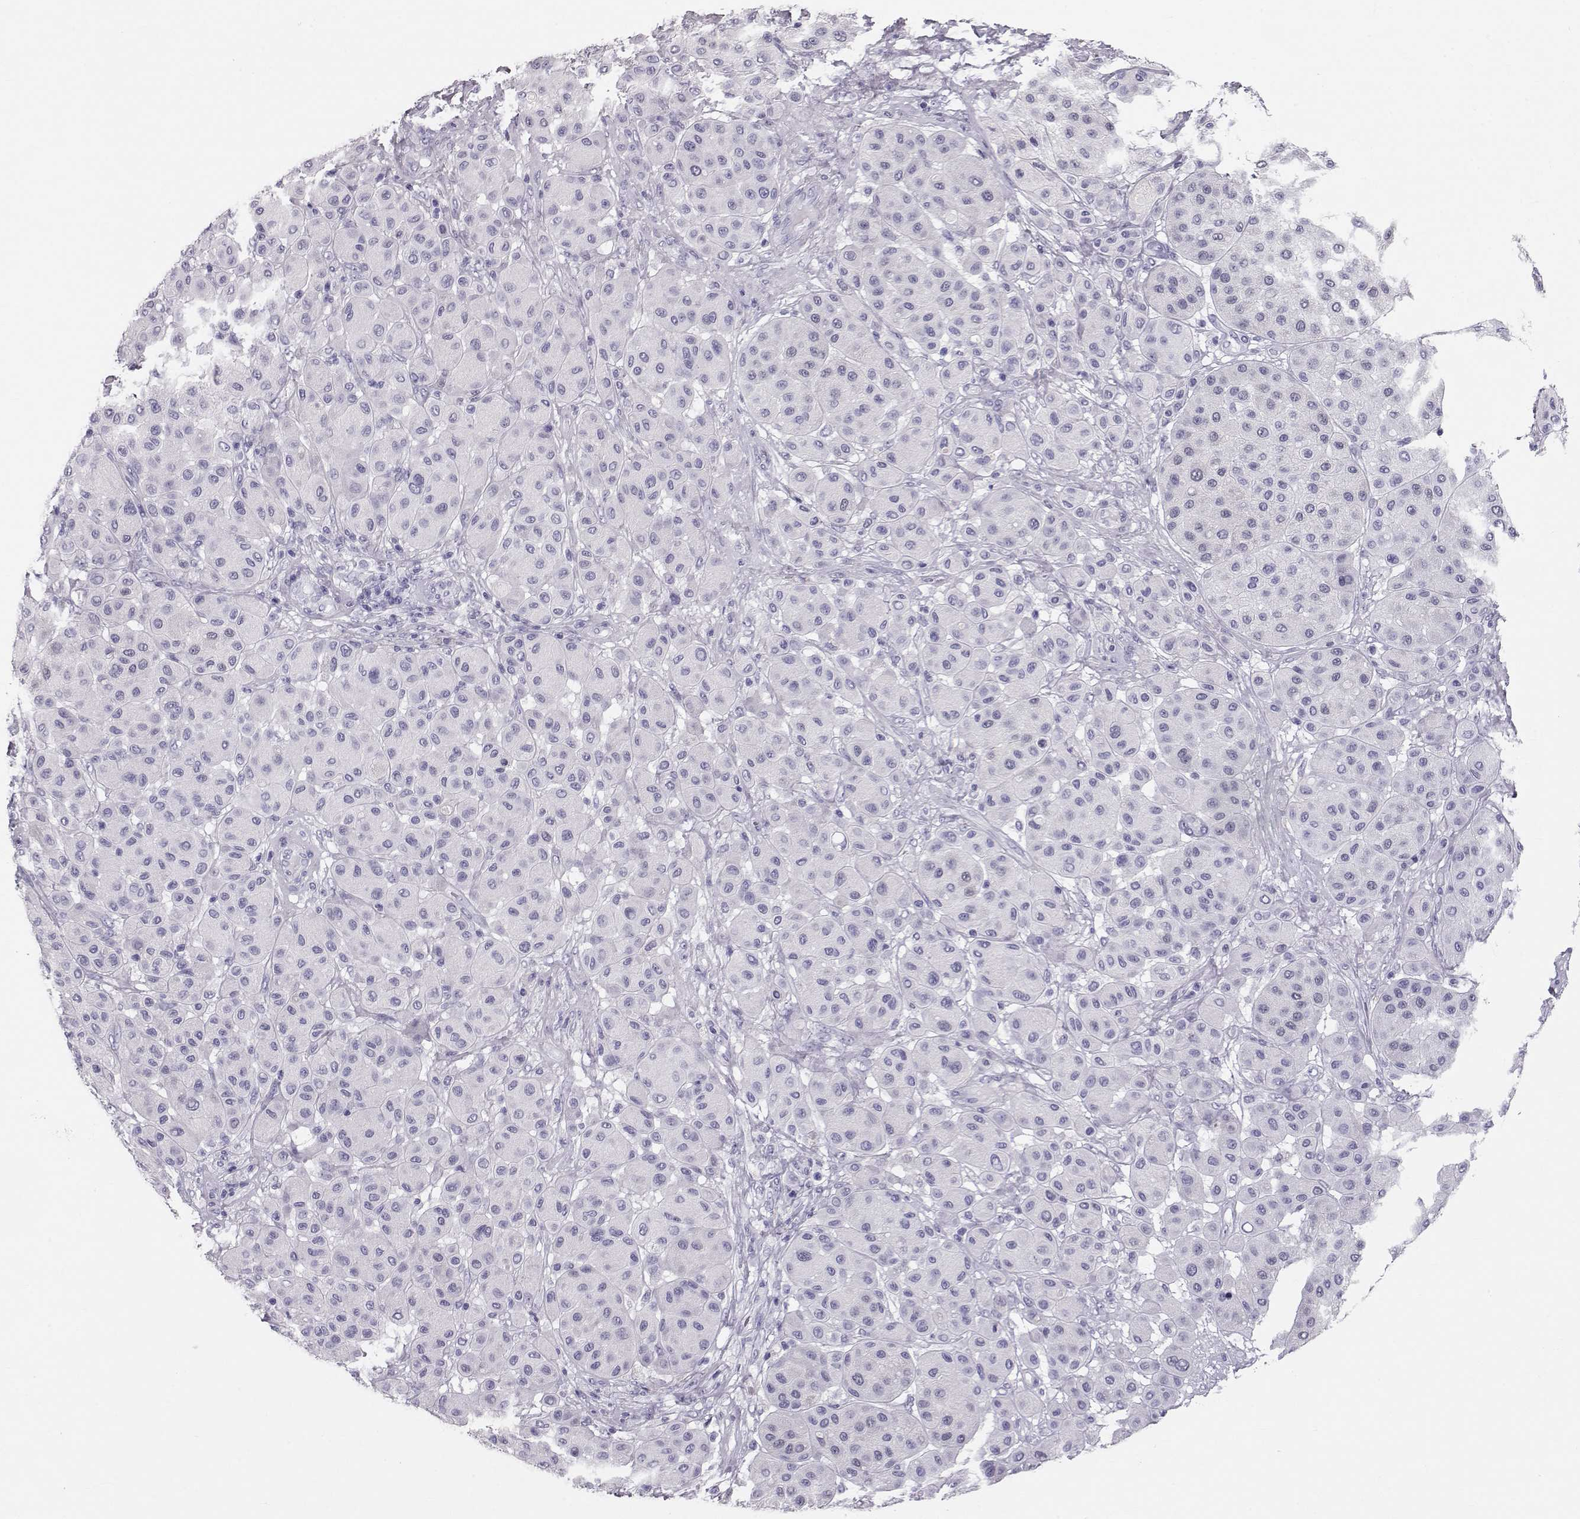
{"staining": {"intensity": "negative", "quantity": "none", "location": "none"}, "tissue": "melanoma", "cell_type": "Tumor cells", "image_type": "cancer", "snomed": [{"axis": "morphology", "description": "Malignant melanoma, Metastatic site"}, {"axis": "topography", "description": "Smooth muscle"}], "caption": "IHC micrograph of human melanoma stained for a protein (brown), which reveals no expression in tumor cells. The staining is performed using DAB brown chromogen with nuclei counter-stained in using hematoxylin.", "gene": "RD3", "patient": {"sex": "male", "age": 41}}